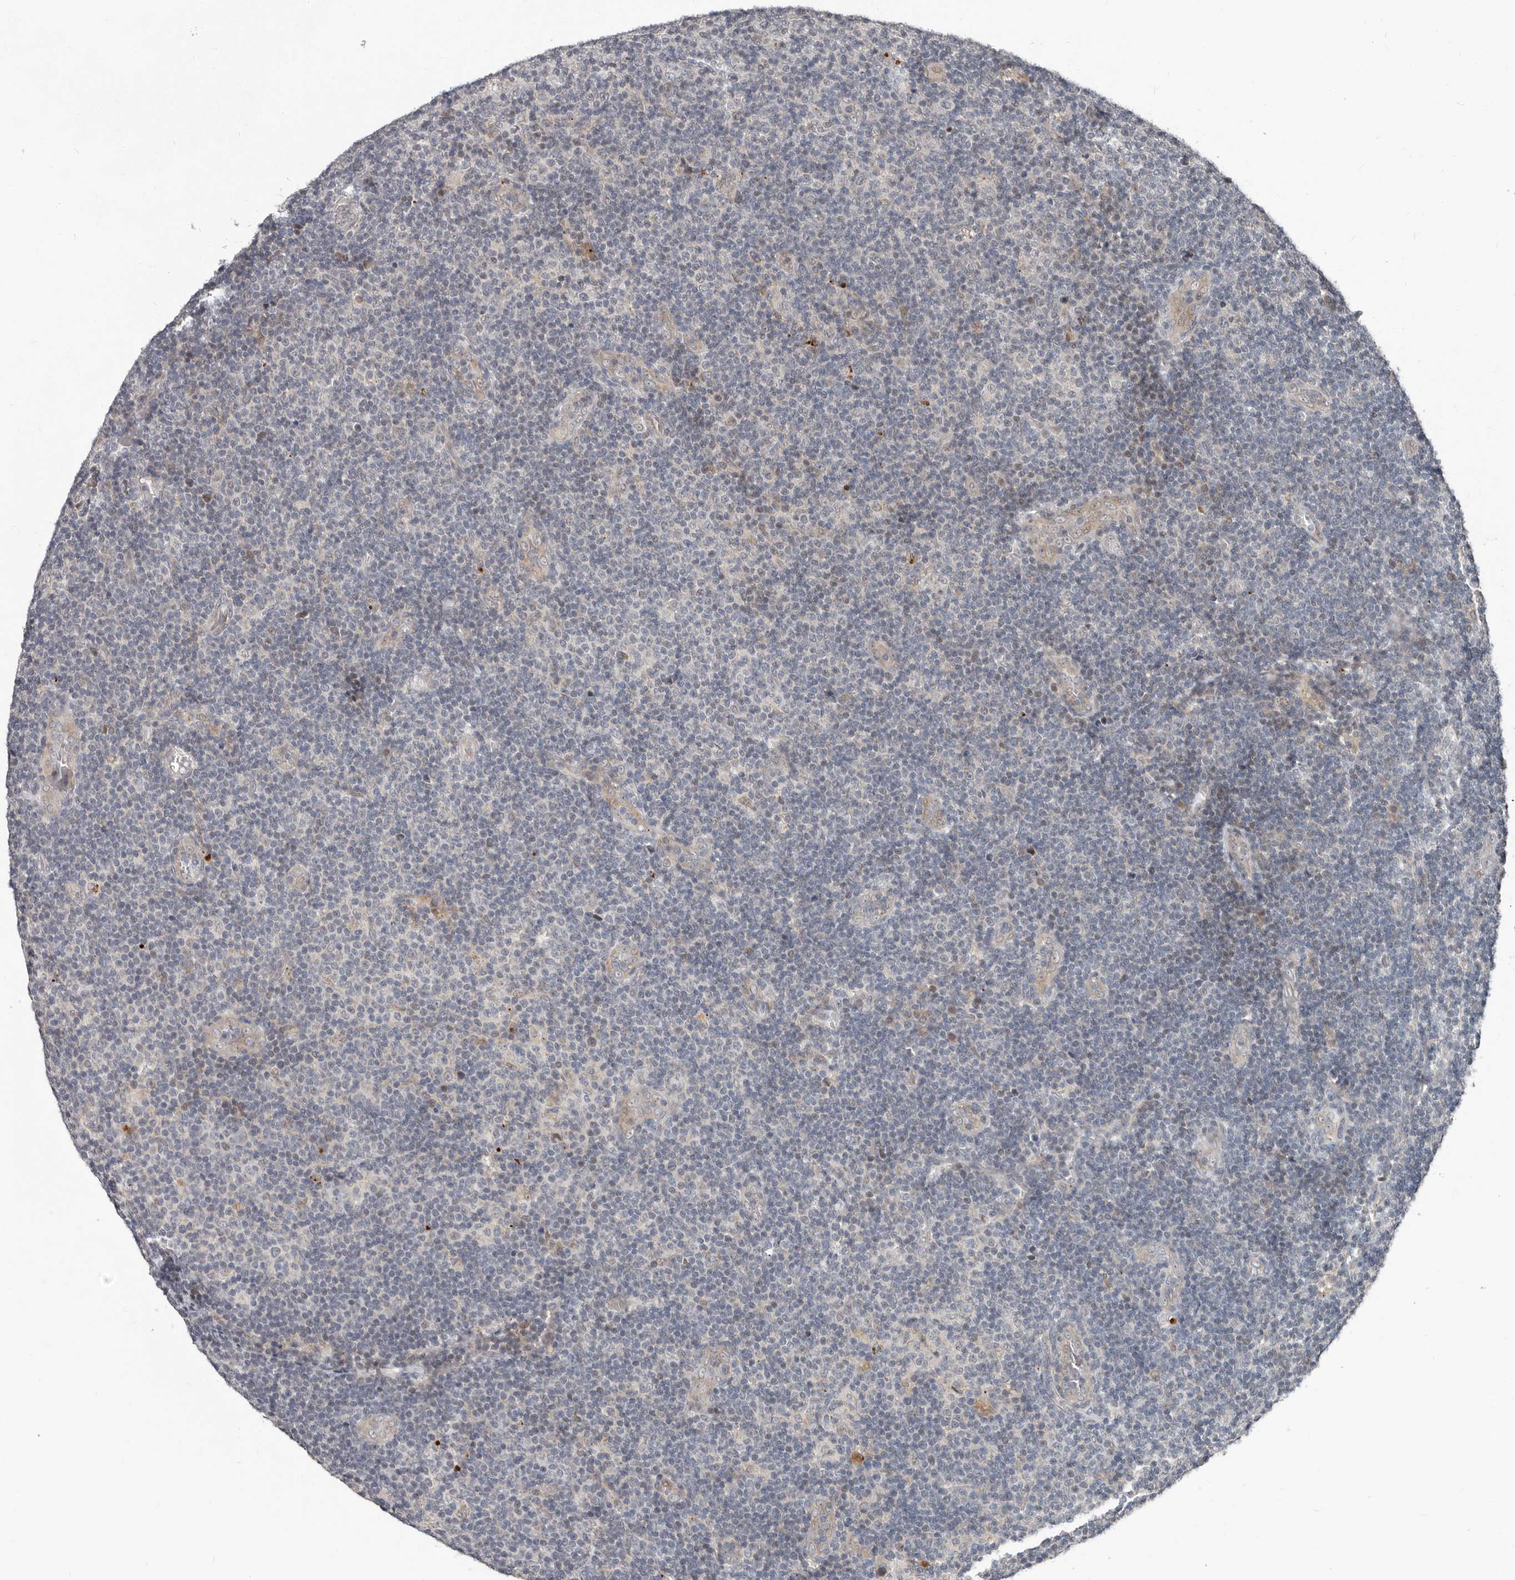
{"staining": {"intensity": "negative", "quantity": "none", "location": "none"}, "tissue": "lymphoma", "cell_type": "Tumor cells", "image_type": "cancer", "snomed": [{"axis": "morphology", "description": "Malignant lymphoma, non-Hodgkin's type, Low grade"}, {"axis": "topography", "description": "Lymph node"}], "caption": "Immunohistochemistry (IHC) photomicrograph of human low-grade malignant lymphoma, non-Hodgkin's type stained for a protein (brown), which demonstrates no staining in tumor cells.", "gene": "APOL6", "patient": {"sex": "male", "age": 83}}